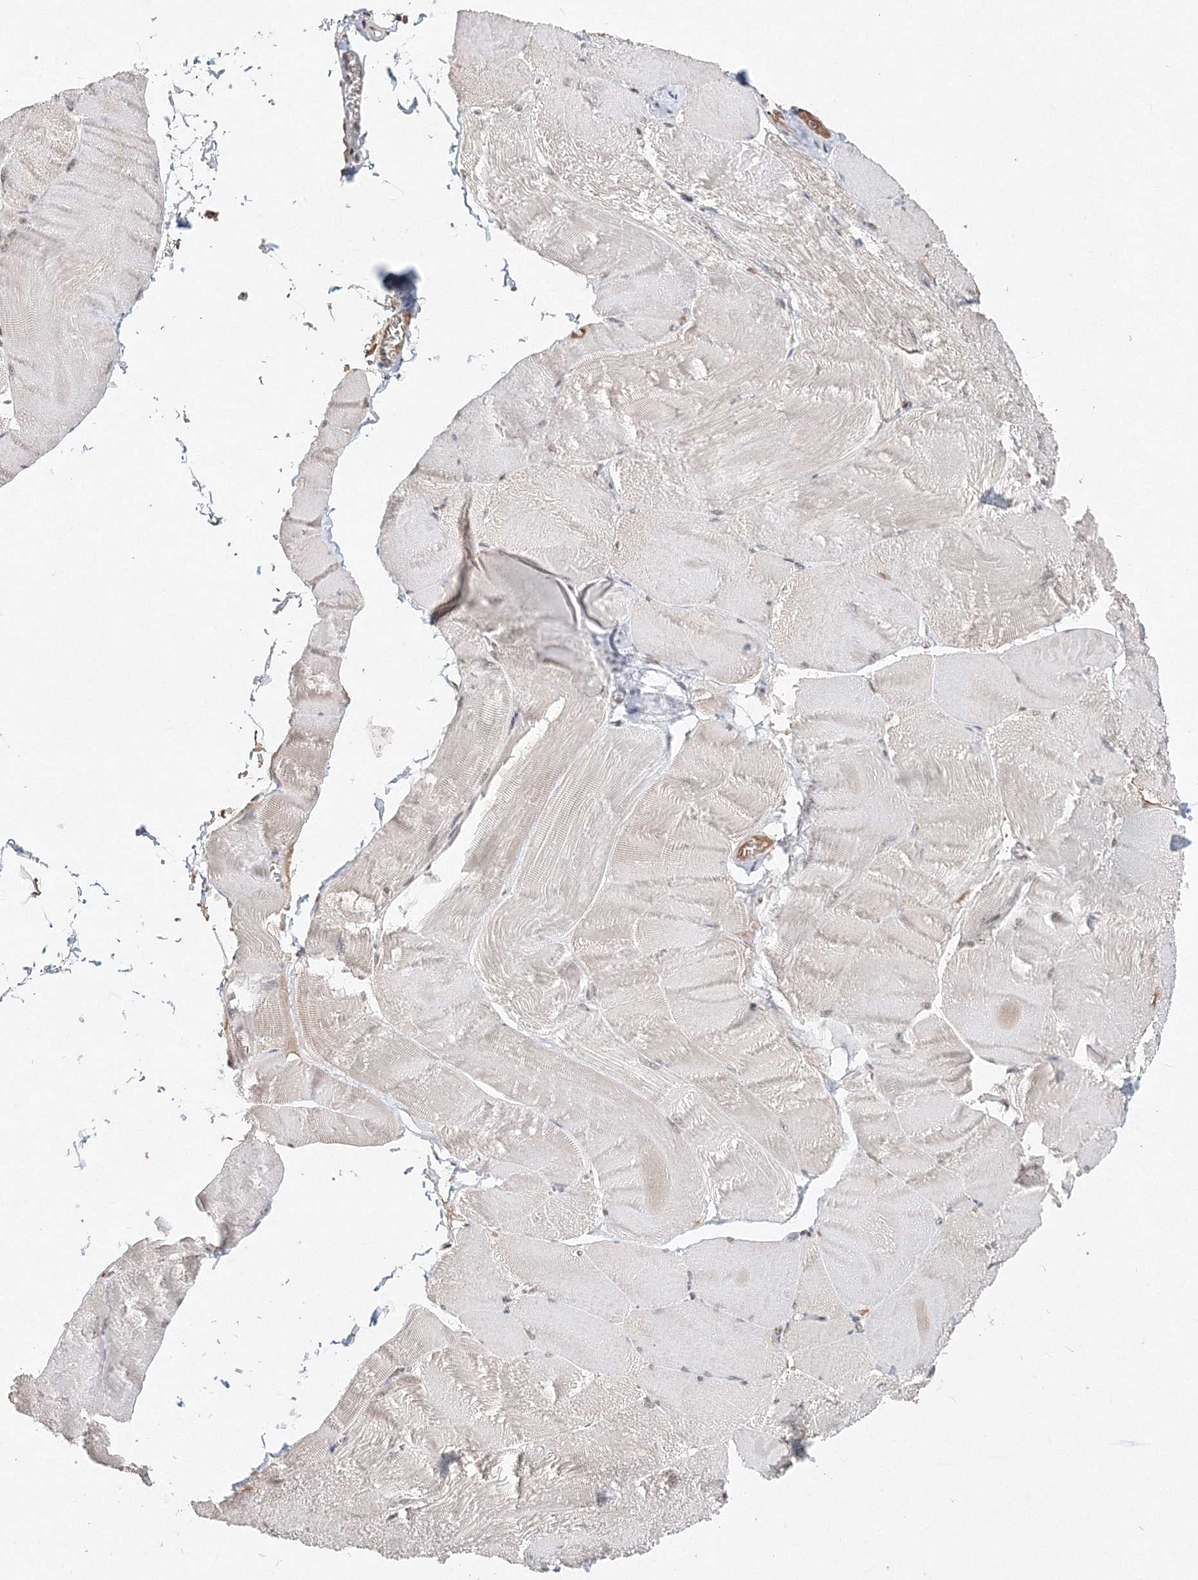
{"staining": {"intensity": "weak", "quantity": "25%-75%", "location": "nuclear"}, "tissue": "skeletal muscle", "cell_type": "Myocytes", "image_type": "normal", "snomed": [{"axis": "morphology", "description": "Normal tissue, NOS"}, {"axis": "morphology", "description": "Basal cell carcinoma"}, {"axis": "topography", "description": "Skeletal muscle"}], "caption": "The micrograph displays immunohistochemical staining of benign skeletal muscle. There is weak nuclear staining is appreciated in approximately 25%-75% of myocytes.", "gene": "IWS1", "patient": {"sex": "female", "age": 64}}